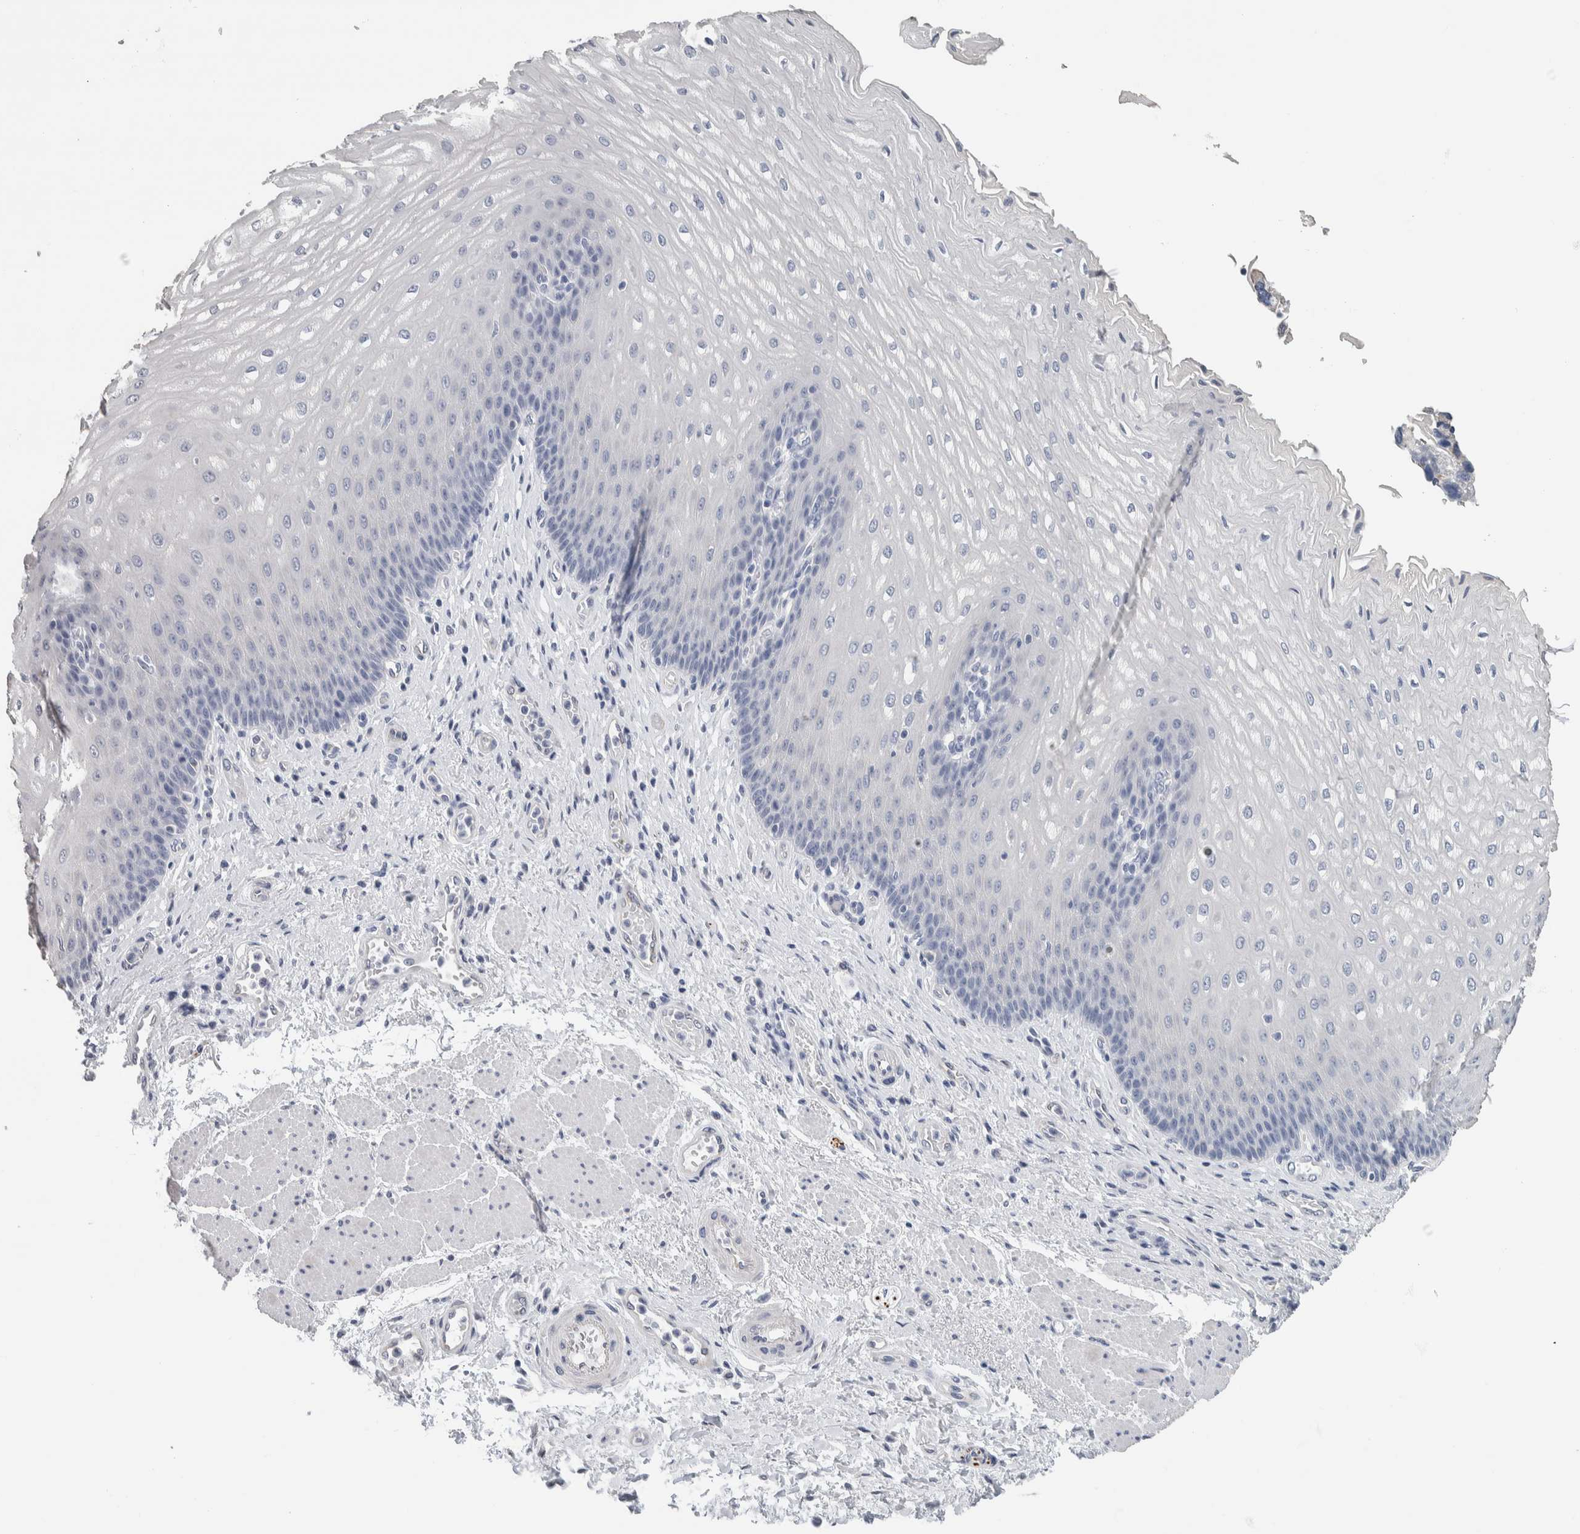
{"staining": {"intensity": "negative", "quantity": "none", "location": "none"}, "tissue": "esophagus", "cell_type": "Squamous epithelial cells", "image_type": "normal", "snomed": [{"axis": "morphology", "description": "Normal tissue, NOS"}, {"axis": "topography", "description": "Esophagus"}], "caption": "IHC of benign esophagus displays no staining in squamous epithelial cells. Brightfield microscopy of immunohistochemistry stained with DAB (3,3'-diaminobenzidine) (brown) and hematoxylin (blue), captured at high magnification.", "gene": "NEFM", "patient": {"sex": "male", "age": 54}}